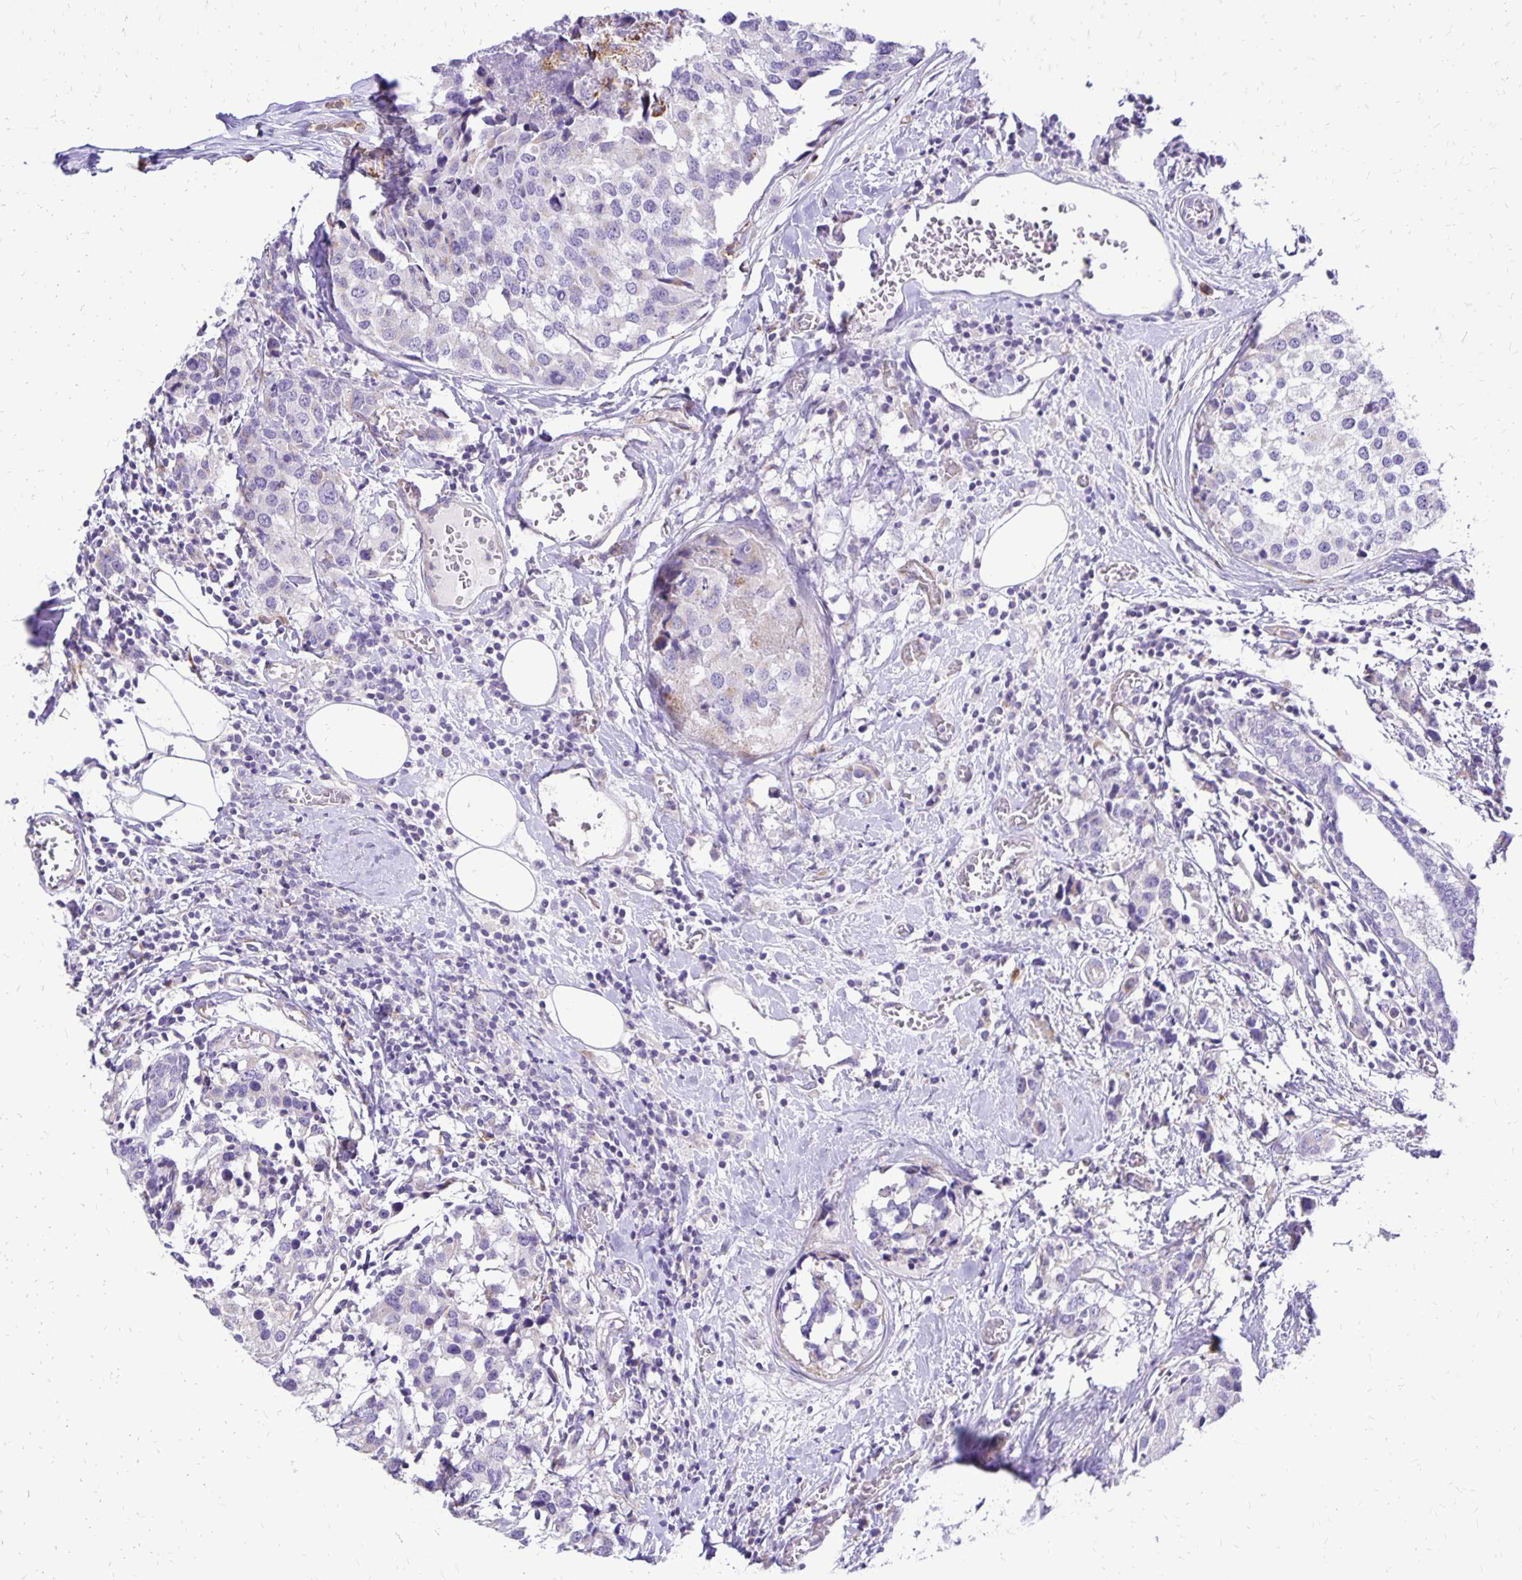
{"staining": {"intensity": "negative", "quantity": "none", "location": "none"}, "tissue": "breast cancer", "cell_type": "Tumor cells", "image_type": "cancer", "snomed": [{"axis": "morphology", "description": "Lobular carcinoma"}, {"axis": "topography", "description": "Breast"}], "caption": "IHC histopathology image of lobular carcinoma (breast) stained for a protein (brown), which shows no positivity in tumor cells.", "gene": "EIF5A", "patient": {"sex": "female", "age": 59}}